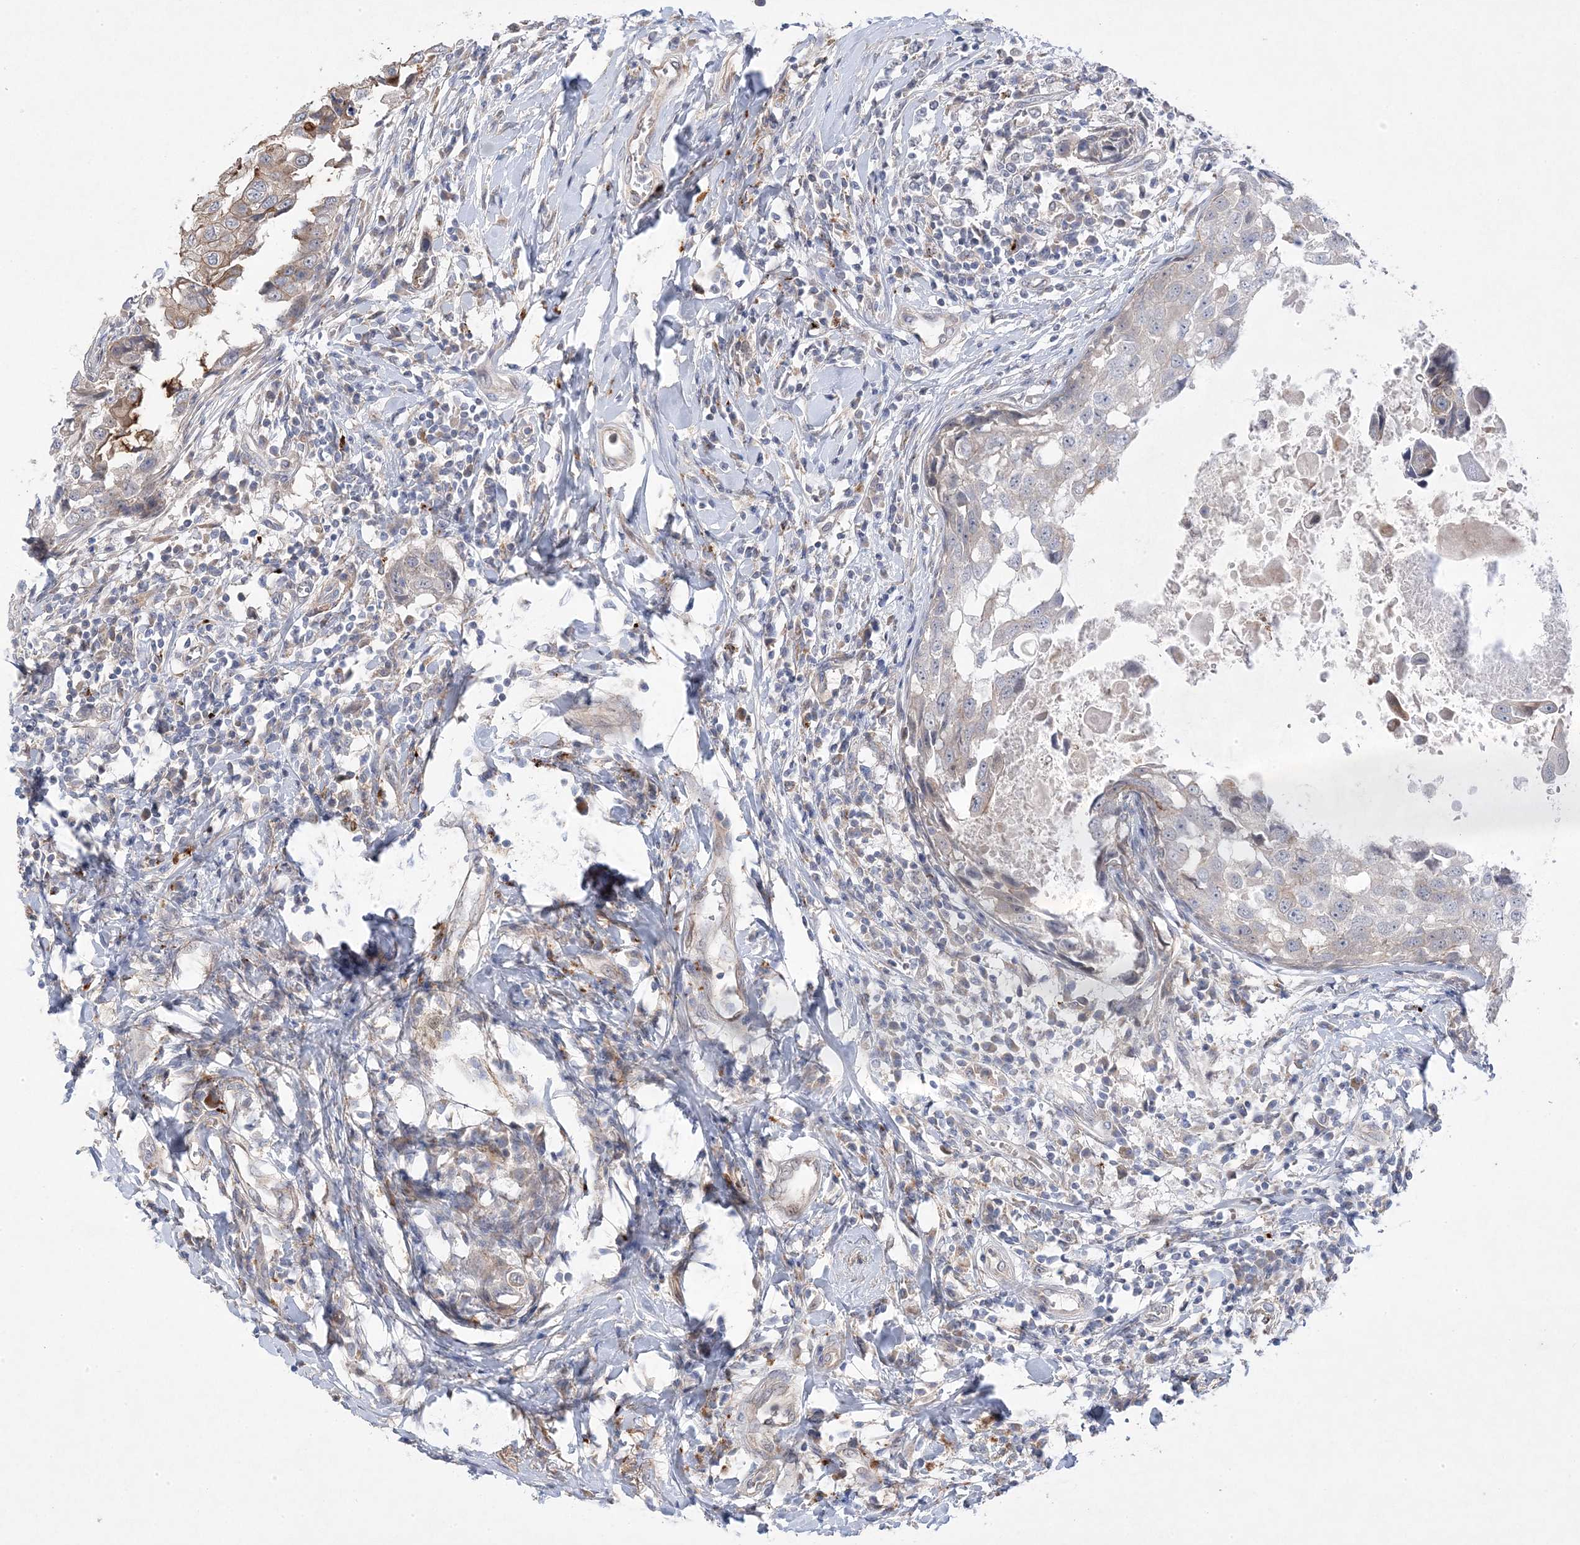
{"staining": {"intensity": "negative", "quantity": "none", "location": "none"}, "tissue": "breast cancer", "cell_type": "Tumor cells", "image_type": "cancer", "snomed": [{"axis": "morphology", "description": "Duct carcinoma"}, {"axis": "topography", "description": "Breast"}], "caption": "This is a histopathology image of immunohistochemistry staining of breast cancer, which shows no positivity in tumor cells.", "gene": "ANAPC1", "patient": {"sex": "female", "age": 27}}